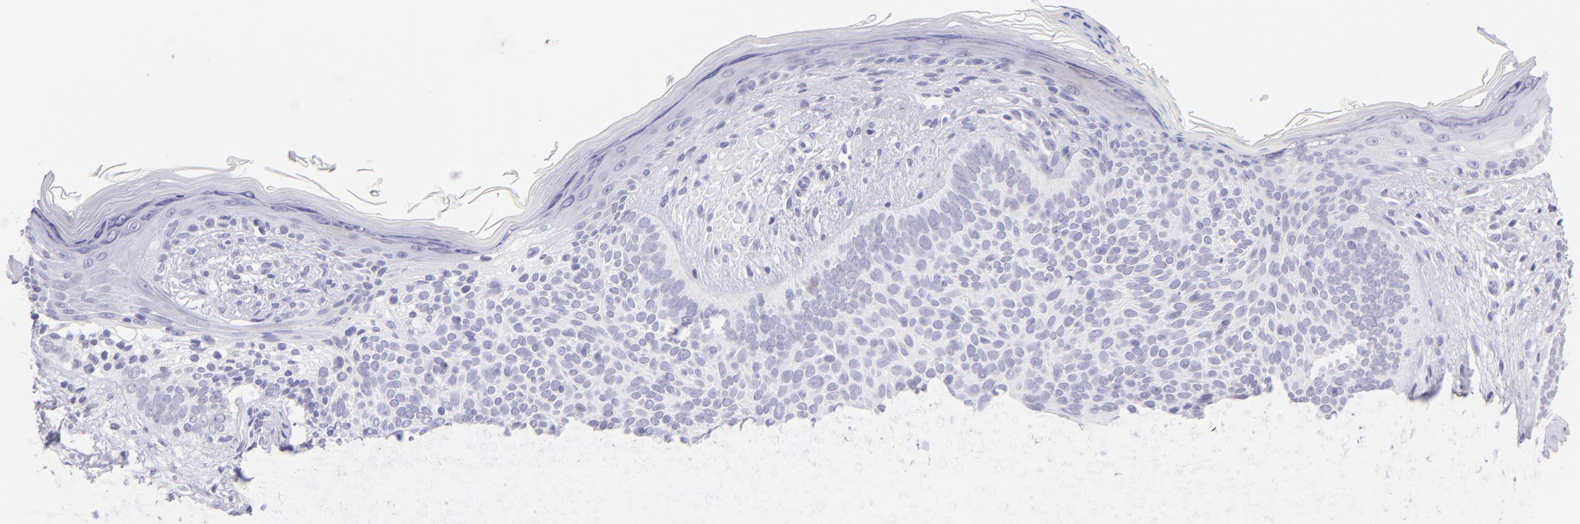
{"staining": {"intensity": "negative", "quantity": "none", "location": "none"}, "tissue": "skin cancer", "cell_type": "Tumor cells", "image_type": "cancer", "snomed": [{"axis": "morphology", "description": "Basal cell carcinoma"}, {"axis": "topography", "description": "Skin"}], "caption": "The histopathology image shows no significant positivity in tumor cells of skin cancer.", "gene": "CD72", "patient": {"sex": "female", "age": 78}}